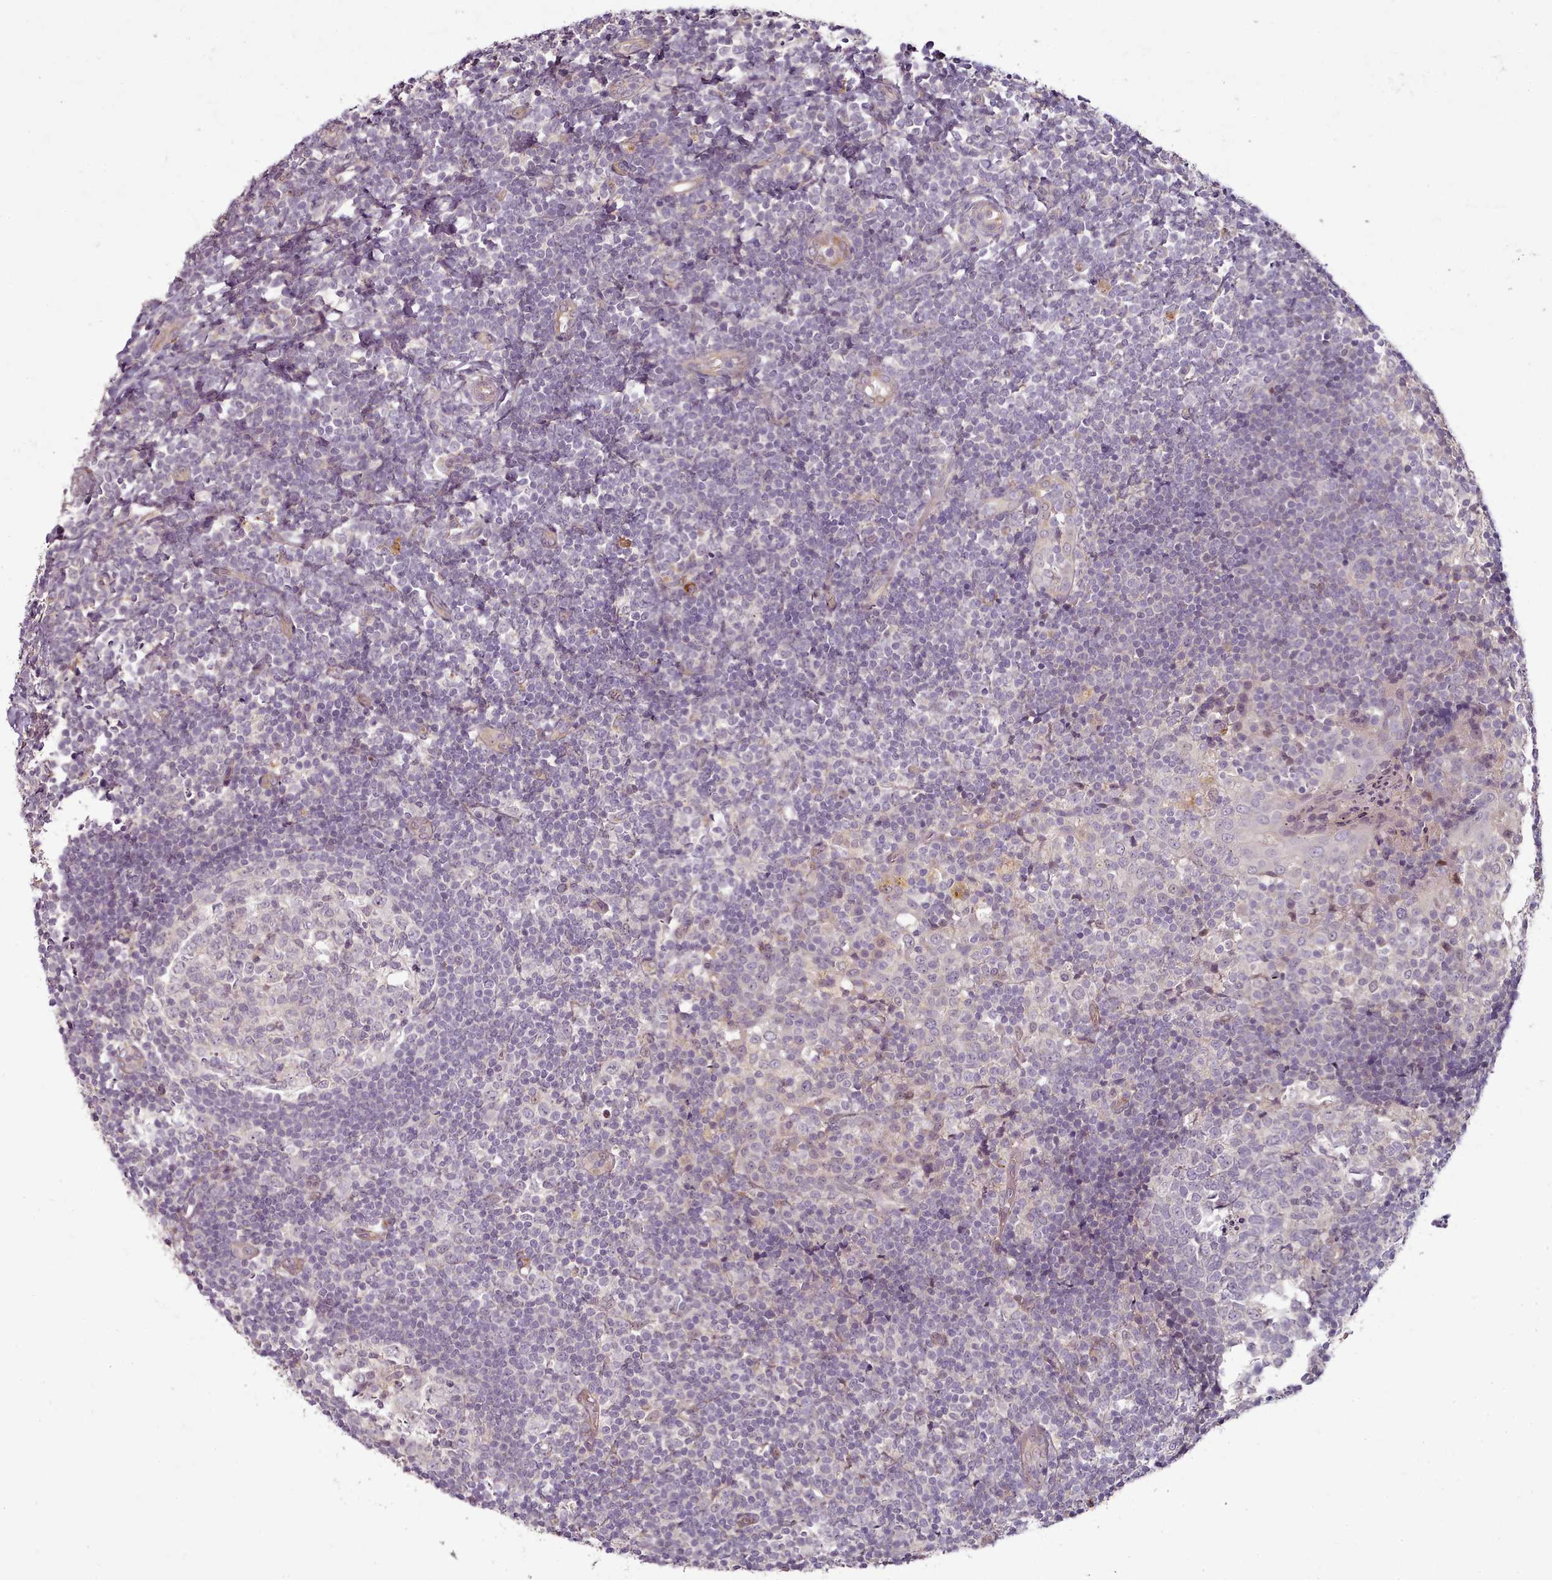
{"staining": {"intensity": "negative", "quantity": "none", "location": "none"}, "tissue": "tonsil", "cell_type": "Germinal center cells", "image_type": "normal", "snomed": [{"axis": "morphology", "description": "Normal tissue, NOS"}, {"axis": "topography", "description": "Tonsil"}], "caption": "Tonsil stained for a protein using immunohistochemistry demonstrates no staining germinal center cells.", "gene": "C1QTNF5", "patient": {"sex": "female", "age": 19}}